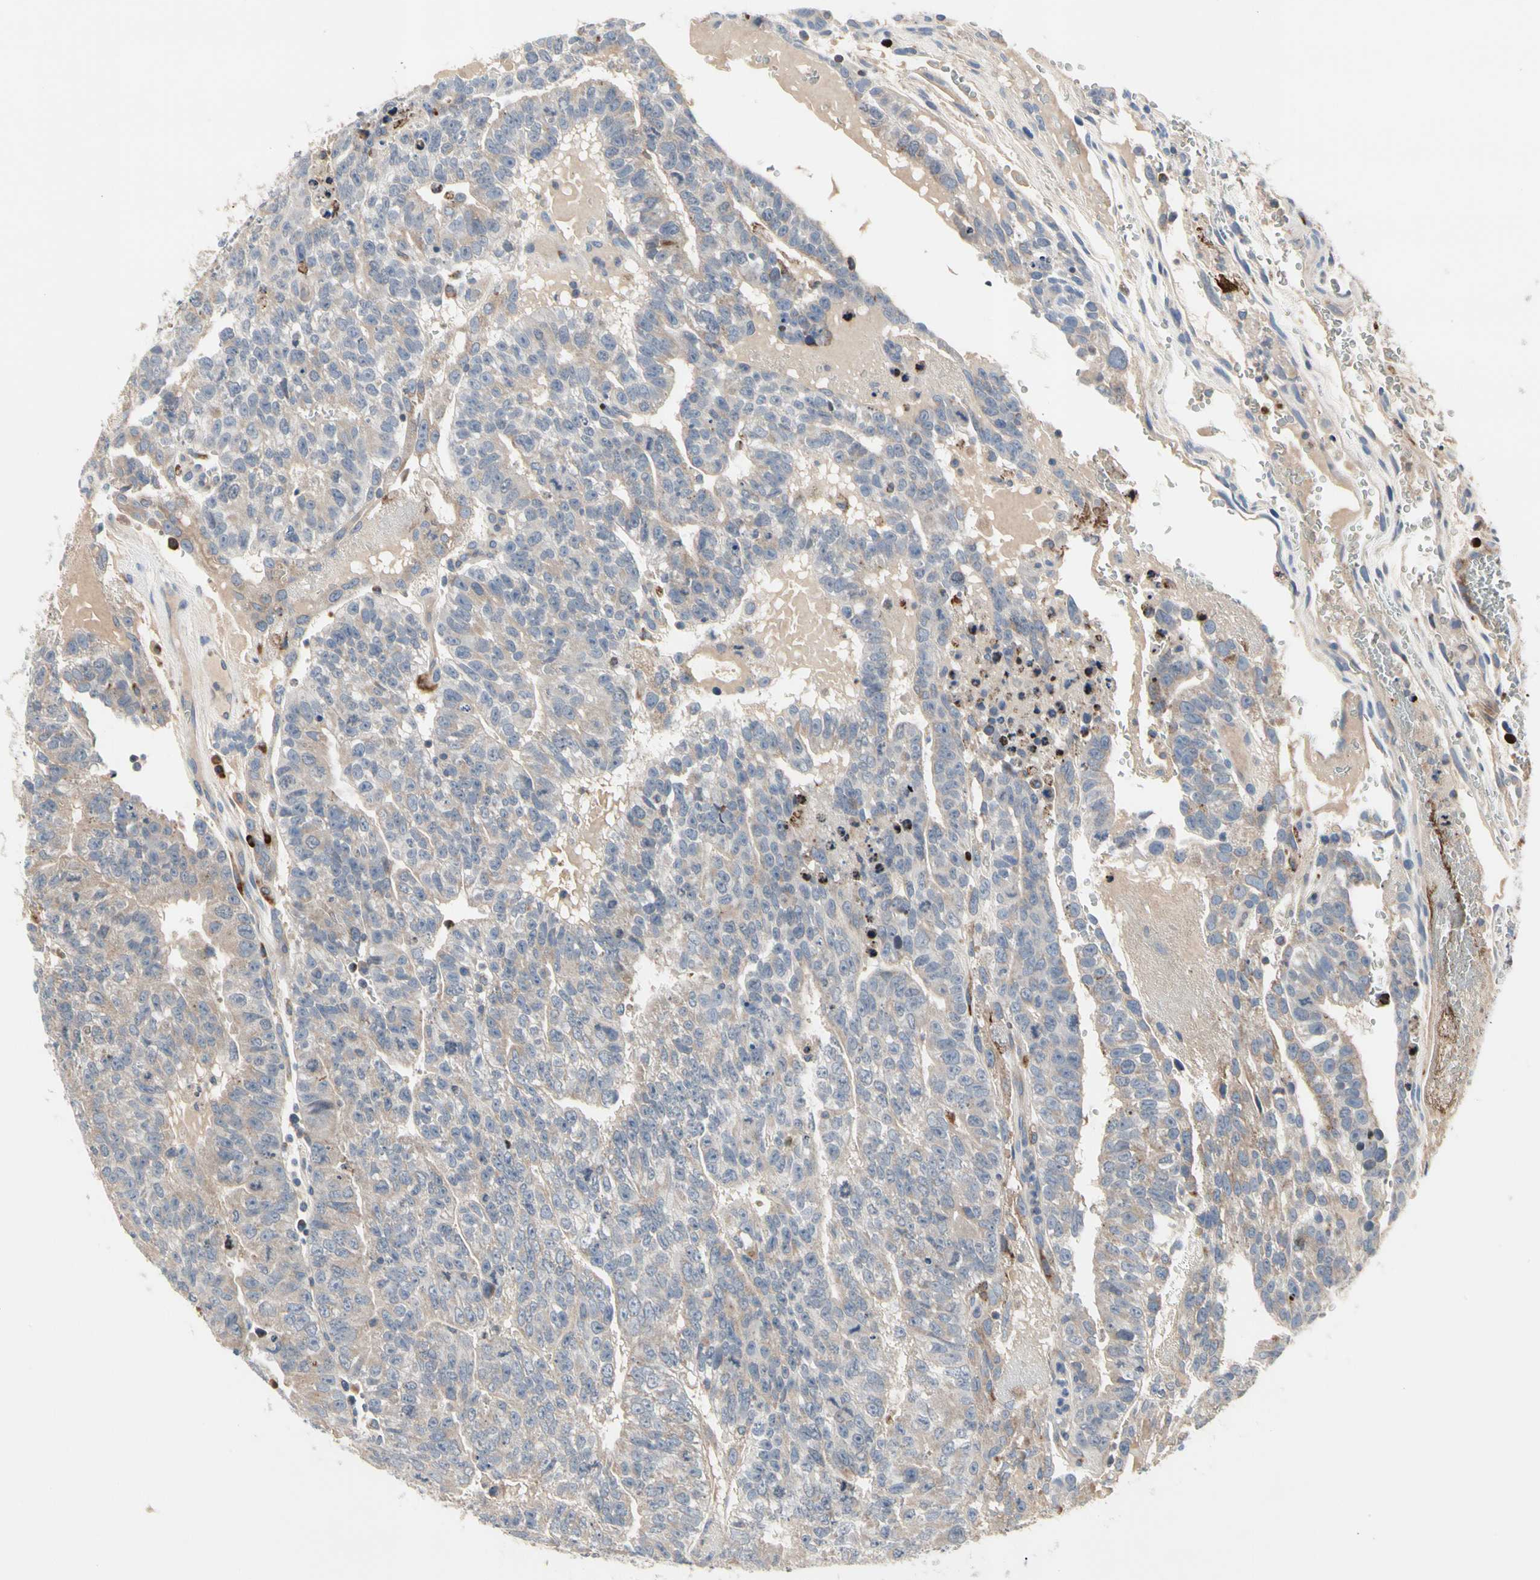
{"staining": {"intensity": "weak", "quantity": ">75%", "location": "cytoplasmic/membranous"}, "tissue": "testis cancer", "cell_type": "Tumor cells", "image_type": "cancer", "snomed": [{"axis": "morphology", "description": "Seminoma, NOS"}, {"axis": "morphology", "description": "Carcinoma, Embryonal, NOS"}, {"axis": "topography", "description": "Testis"}], "caption": "Brown immunohistochemical staining in embryonal carcinoma (testis) demonstrates weak cytoplasmic/membranous staining in approximately >75% of tumor cells.", "gene": "MMEL1", "patient": {"sex": "male", "age": 52}}